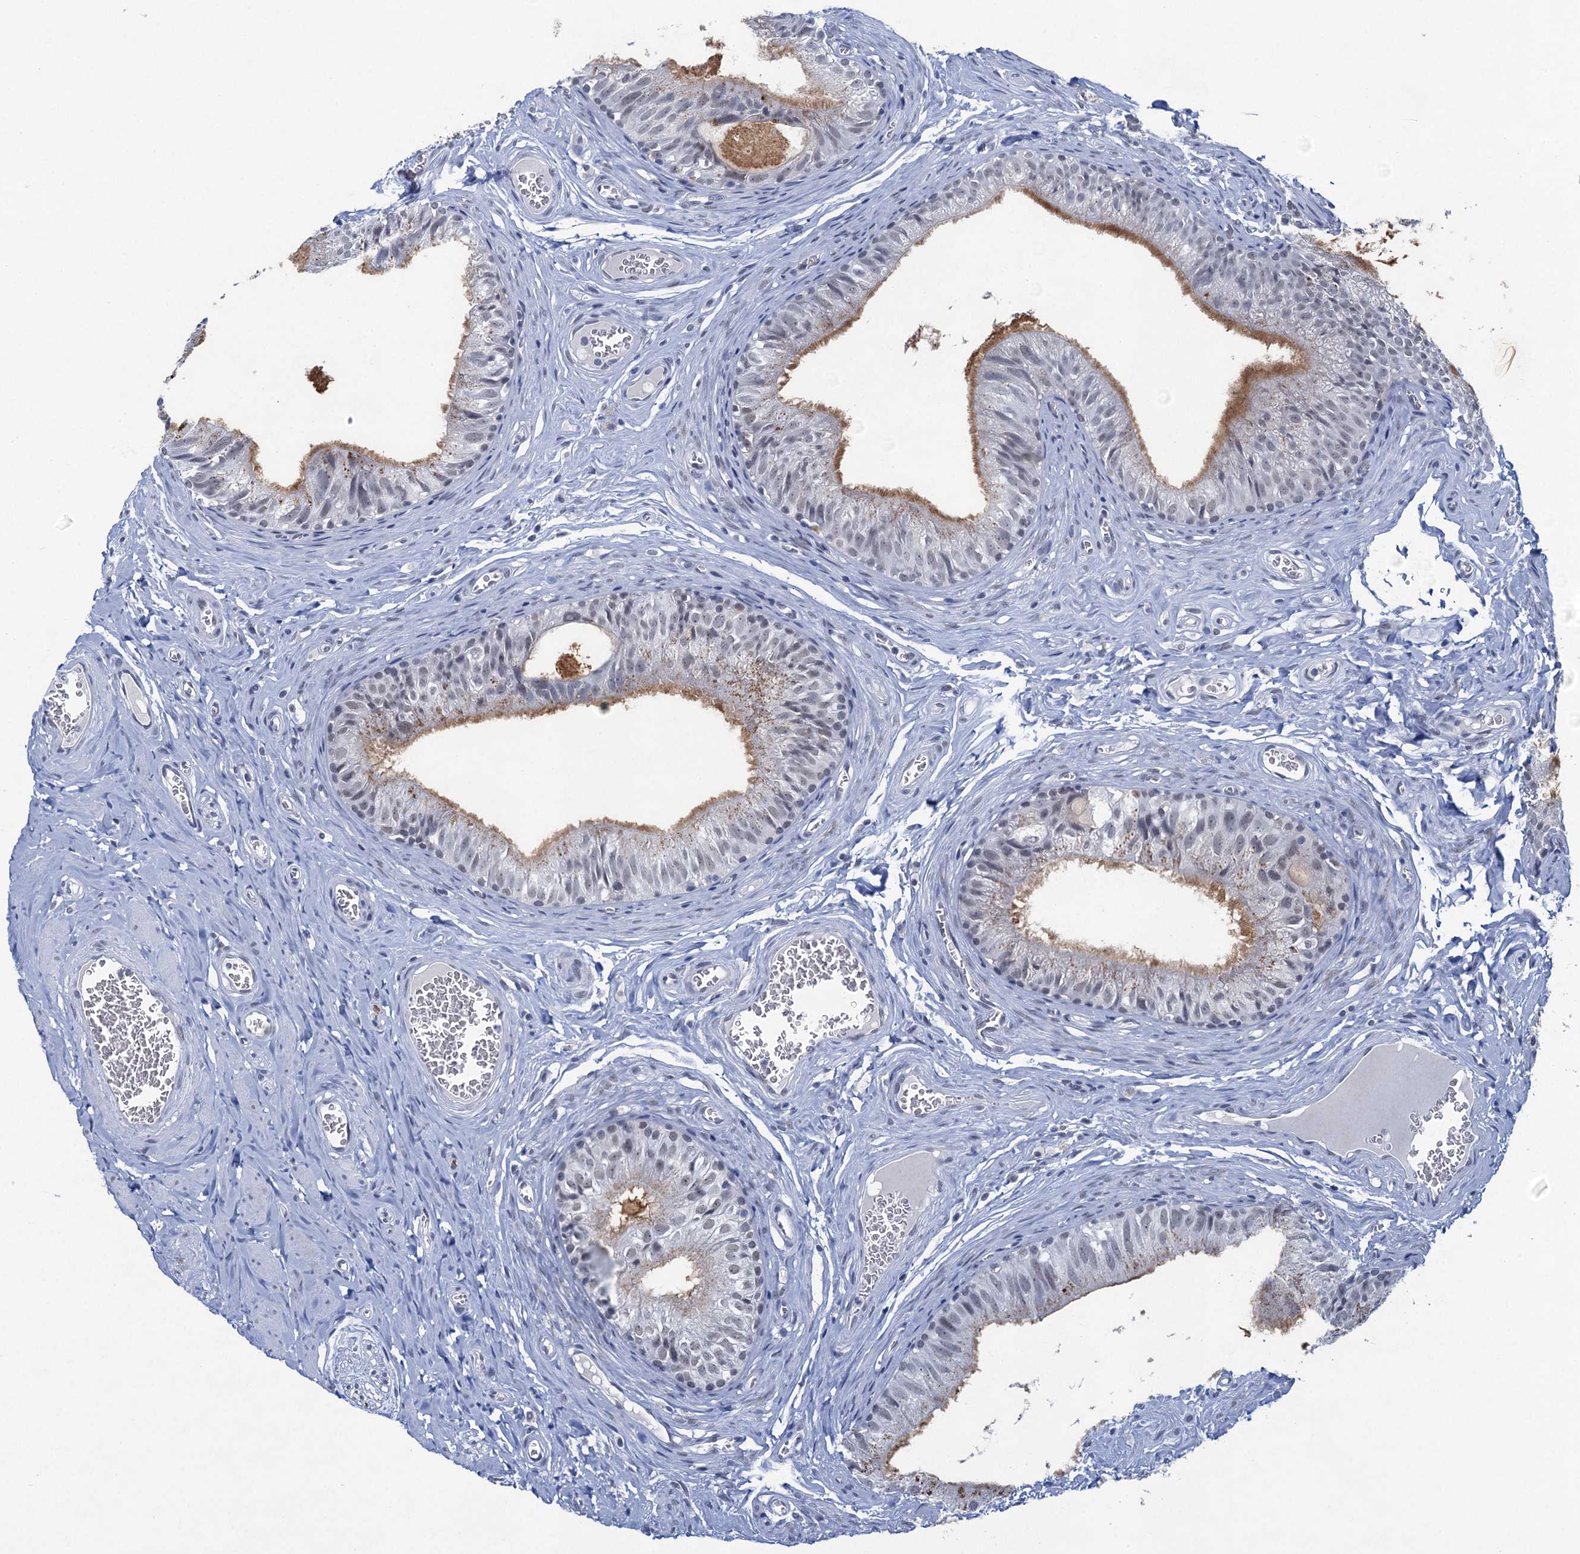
{"staining": {"intensity": "moderate", "quantity": "<25%", "location": "cytoplasmic/membranous"}, "tissue": "epididymis", "cell_type": "Glandular cells", "image_type": "normal", "snomed": [{"axis": "morphology", "description": "Normal tissue, NOS"}, {"axis": "topography", "description": "Epididymis"}], "caption": "The micrograph reveals staining of normal epididymis, revealing moderate cytoplasmic/membranous protein staining (brown color) within glandular cells.", "gene": "ENSG00000230707", "patient": {"sex": "male", "age": 42}}